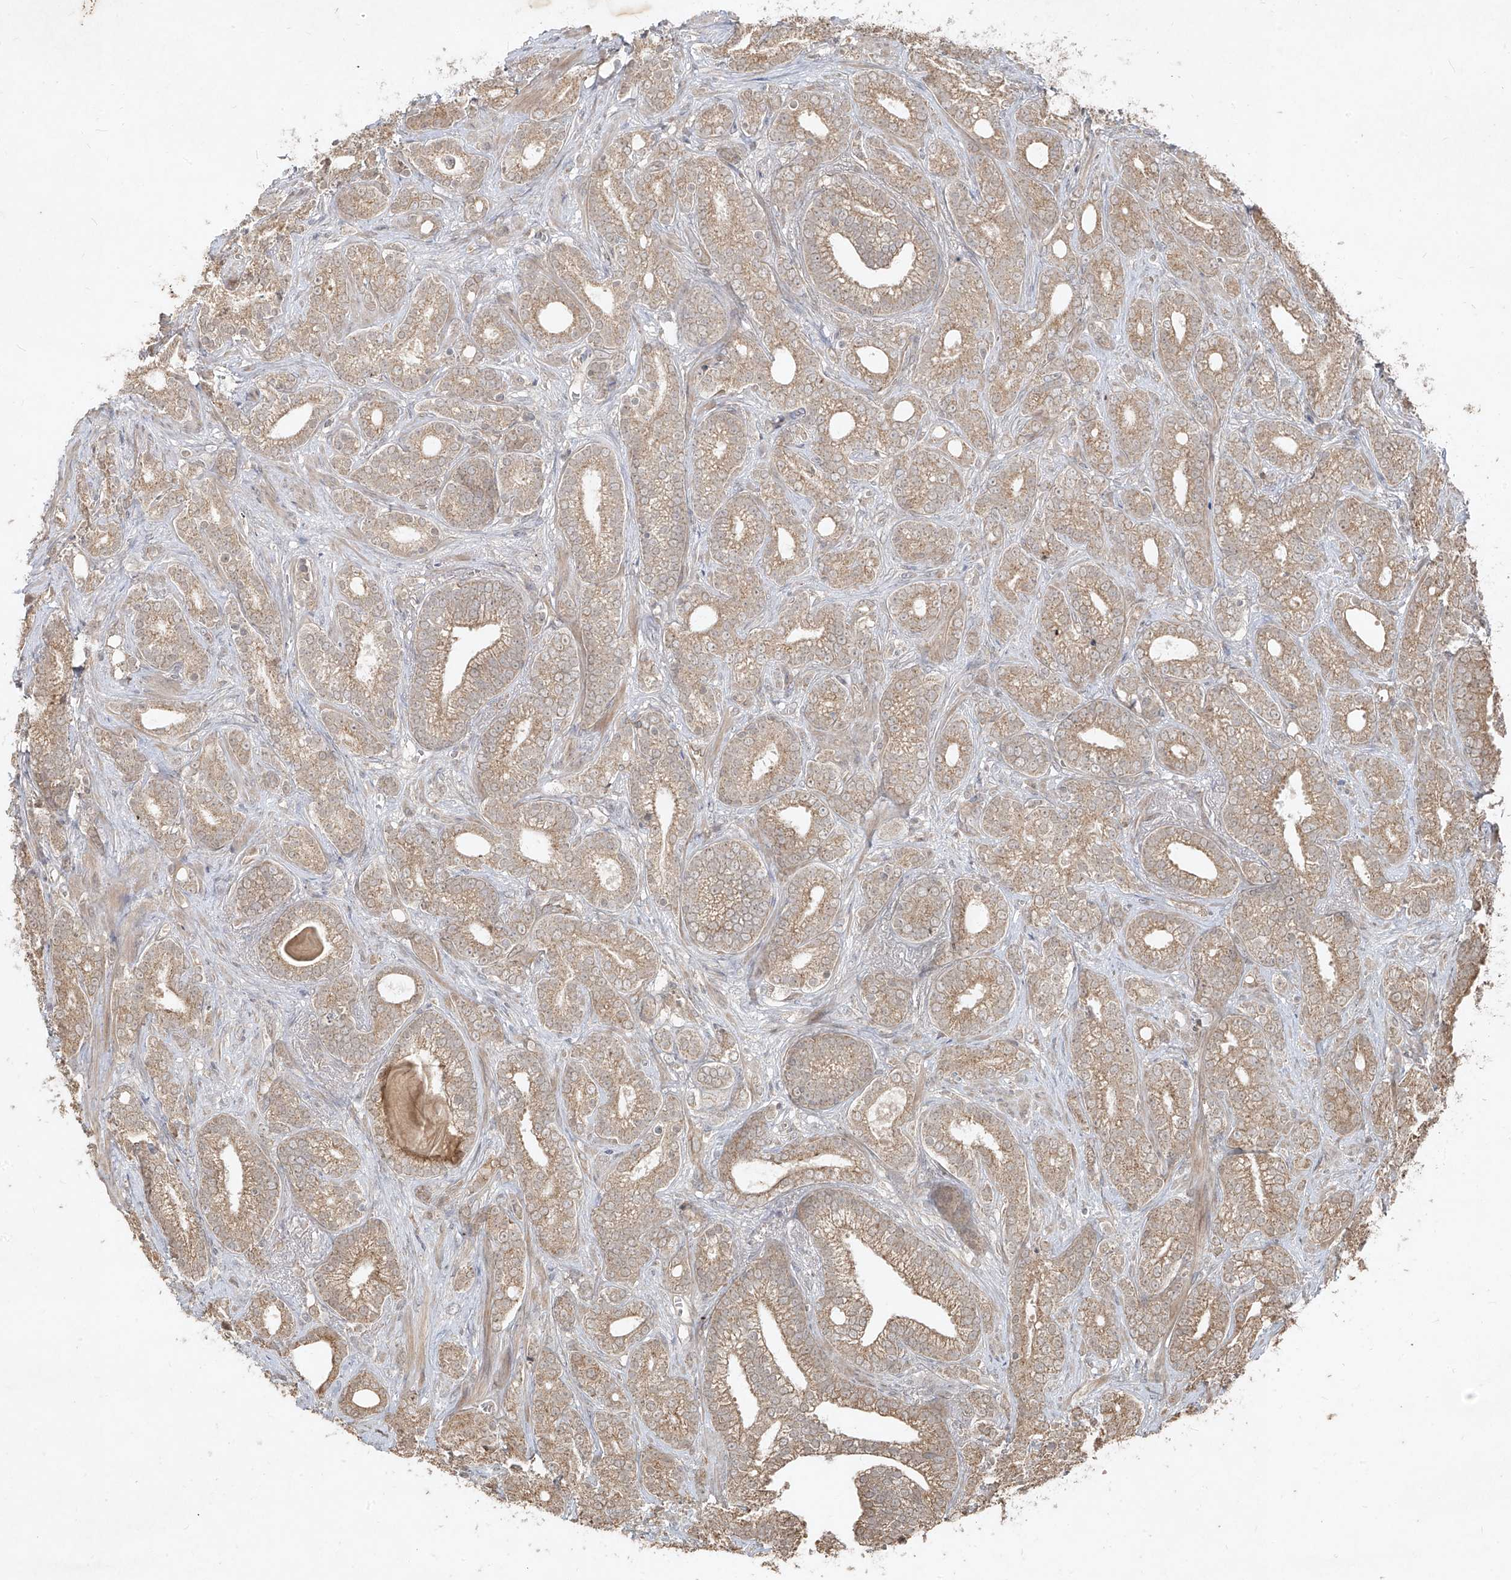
{"staining": {"intensity": "moderate", "quantity": ">75%", "location": "cytoplasmic/membranous"}, "tissue": "prostate cancer", "cell_type": "Tumor cells", "image_type": "cancer", "snomed": [{"axis": "morphology", "description": "Adenocarcinoma, High grade"}, {"axis": "topography", "description": "Prostate and seminal vesicle, NOS"}], "caption": "High-grade adenocarcinoma (prostate) was stained to show a protein in brown. There is medium levels of moderate cytoplasmic/membranous staining in approximately >75% of tumor cells. The protein is stained brown, and the nuclei are stained in blue (DAB (3,3'-diaminobenzidine) IHC with brightfield microscopy, high magnification).", "gene": "ABCD3", "patient": {"sex": "male", "age": 67}}